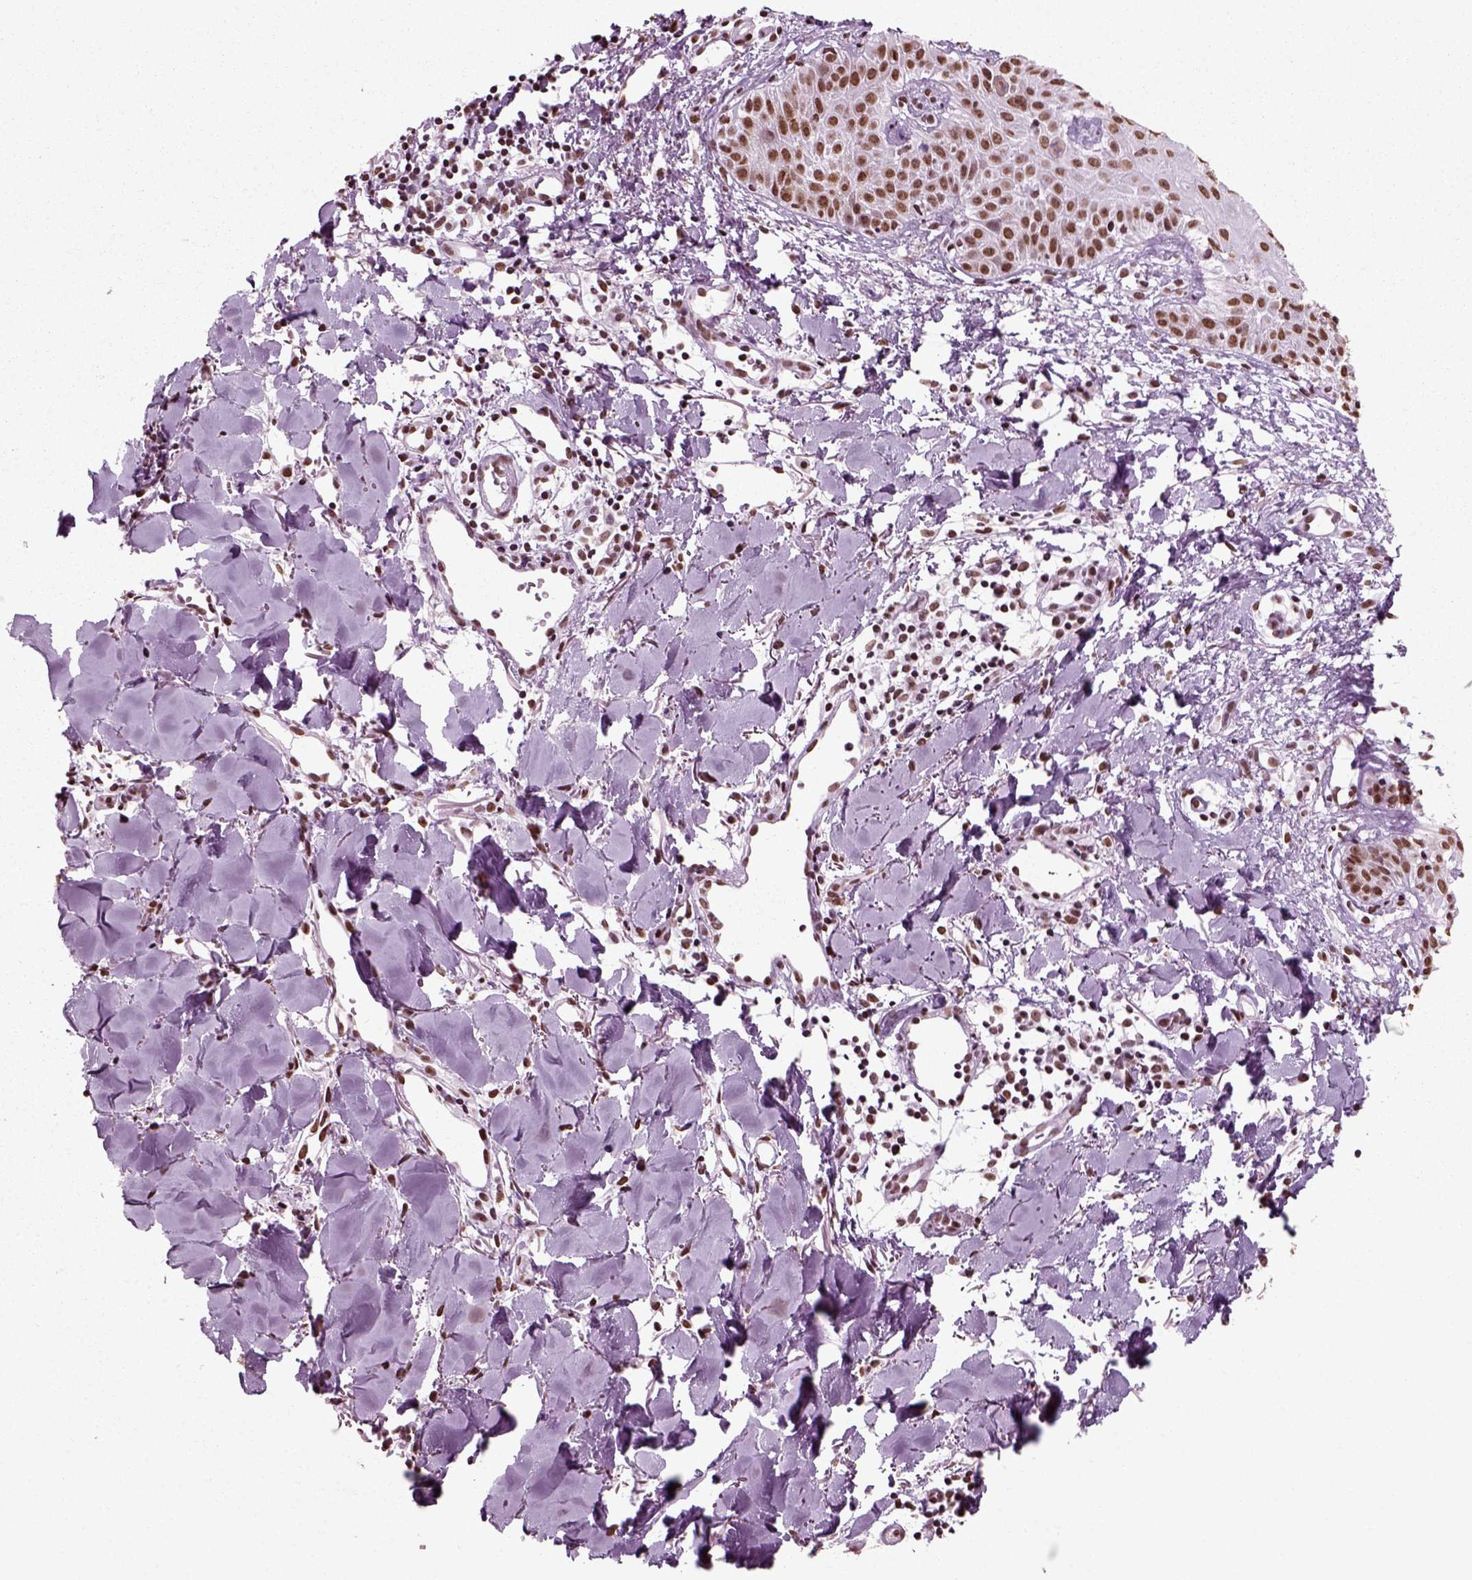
{"staining": {"intensity": "moderate", "quantity": ">75%", "location": "nuclear"}, "tissue": "melanoma", "cell_type": "Tumor cells", "image_type": "cancer", "snomed": [{"axis": "morphology", "description": "Malignant melanoma, NOS"}, {"axis": "topography", "description": "Skin"}], "caption": "High-magnification brightfield microscopy of malignant melanoma stained with DAB (brown) and counterstained with hematoxylin (blue). tumor cells exhibit moderate nuclear staining is present in about>75% of cells.", "gene": "POLR1H", "patient": {"sex": "male", "age": 51}}